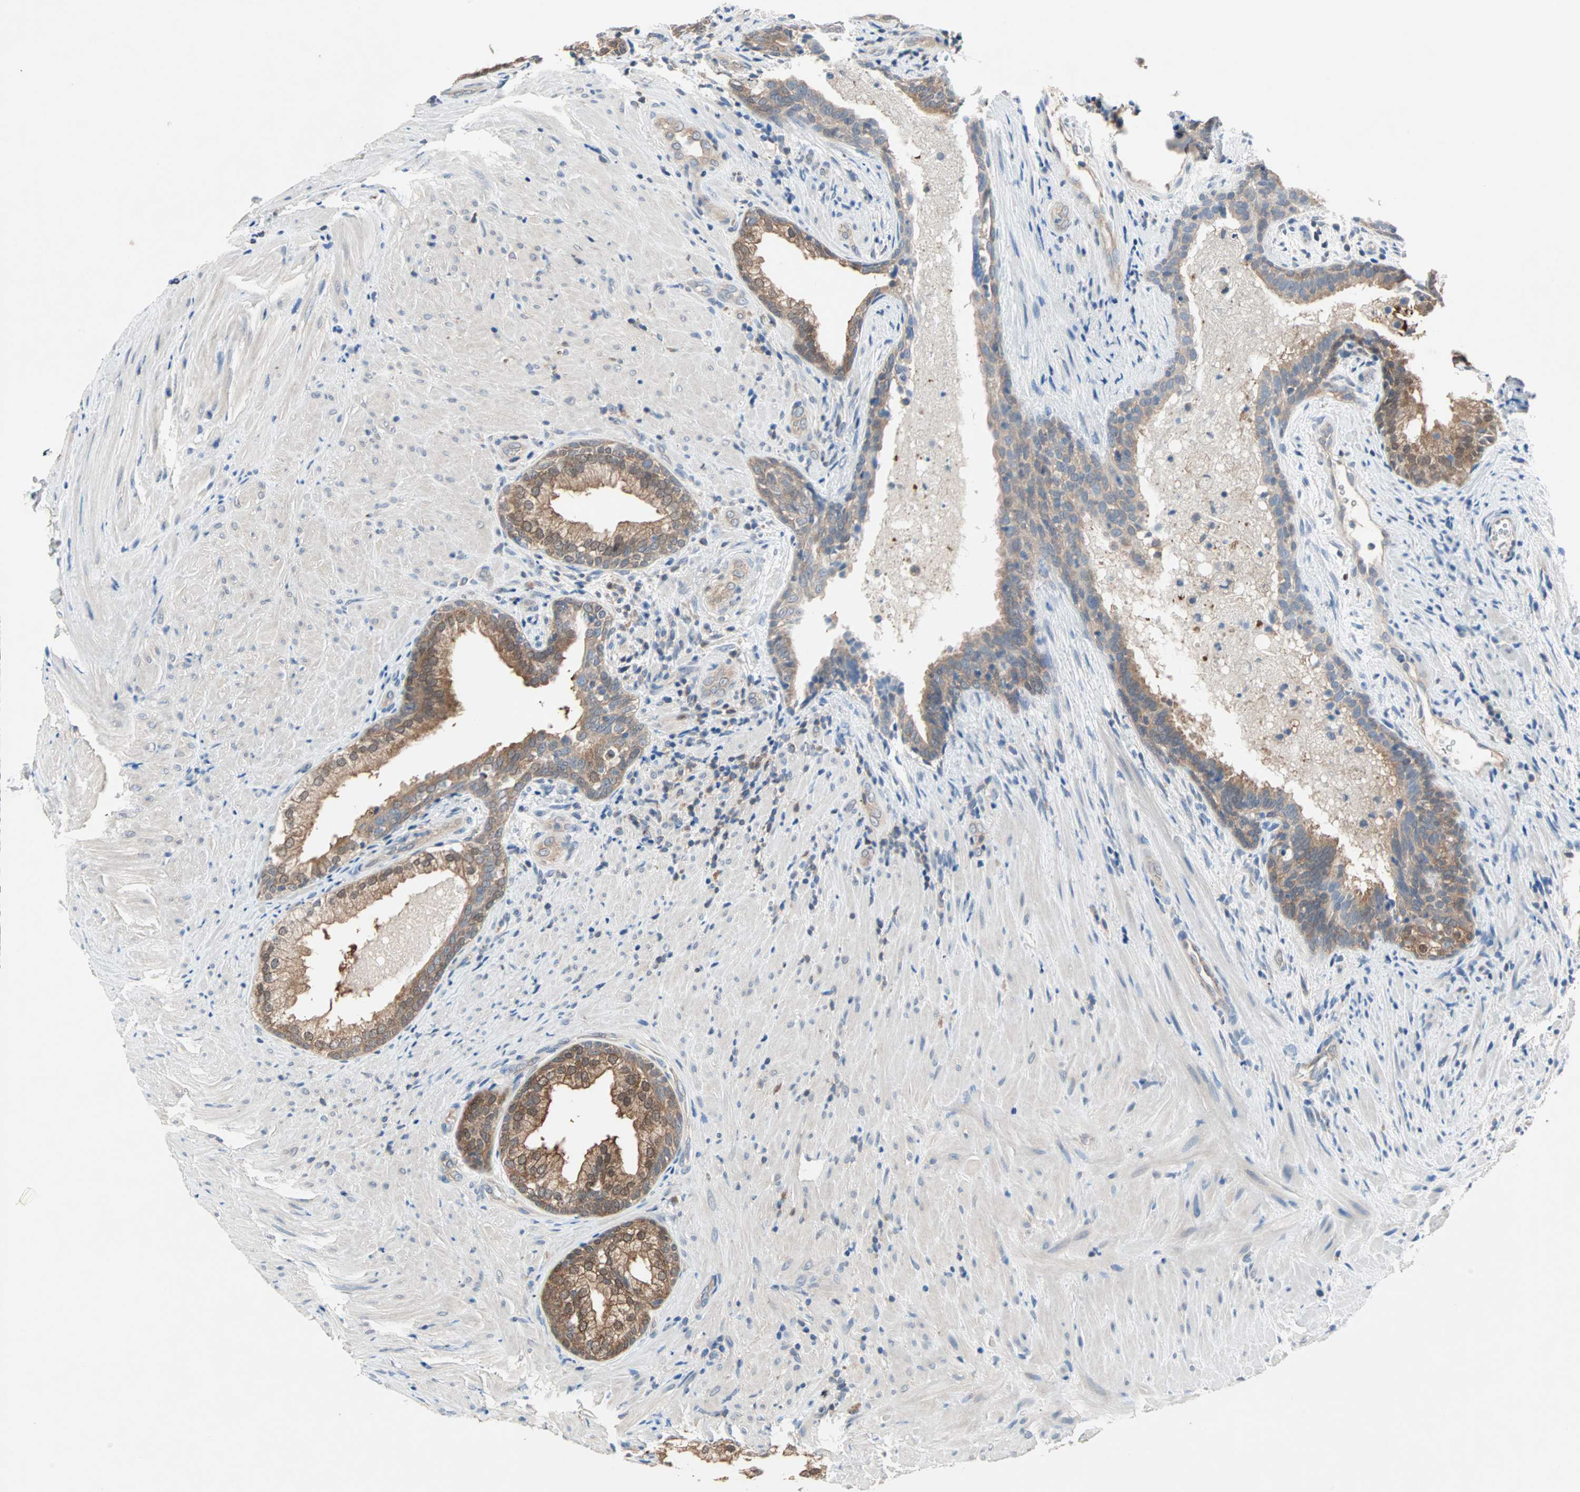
{"staining": {"intensity": "moderate", "quantity": ">75%", "location": "cytoplasmic/membranous"}, "tissue": "prostate", "cell_type": "Glandular cells", "image_type": "normal", "snomed": [{"axis": "morphology", "description": "Normal tissue, NOS"}, {"axis": "topography", "description": "Prostate"}], "caption": "Immunohistochemical staining of benign prostate demonstrates moderate cytoplasmic/membranous protein expression in about >75% of glandular cells.", "gene": "MPI", "patient": {"sex": "male", "age": 76}}